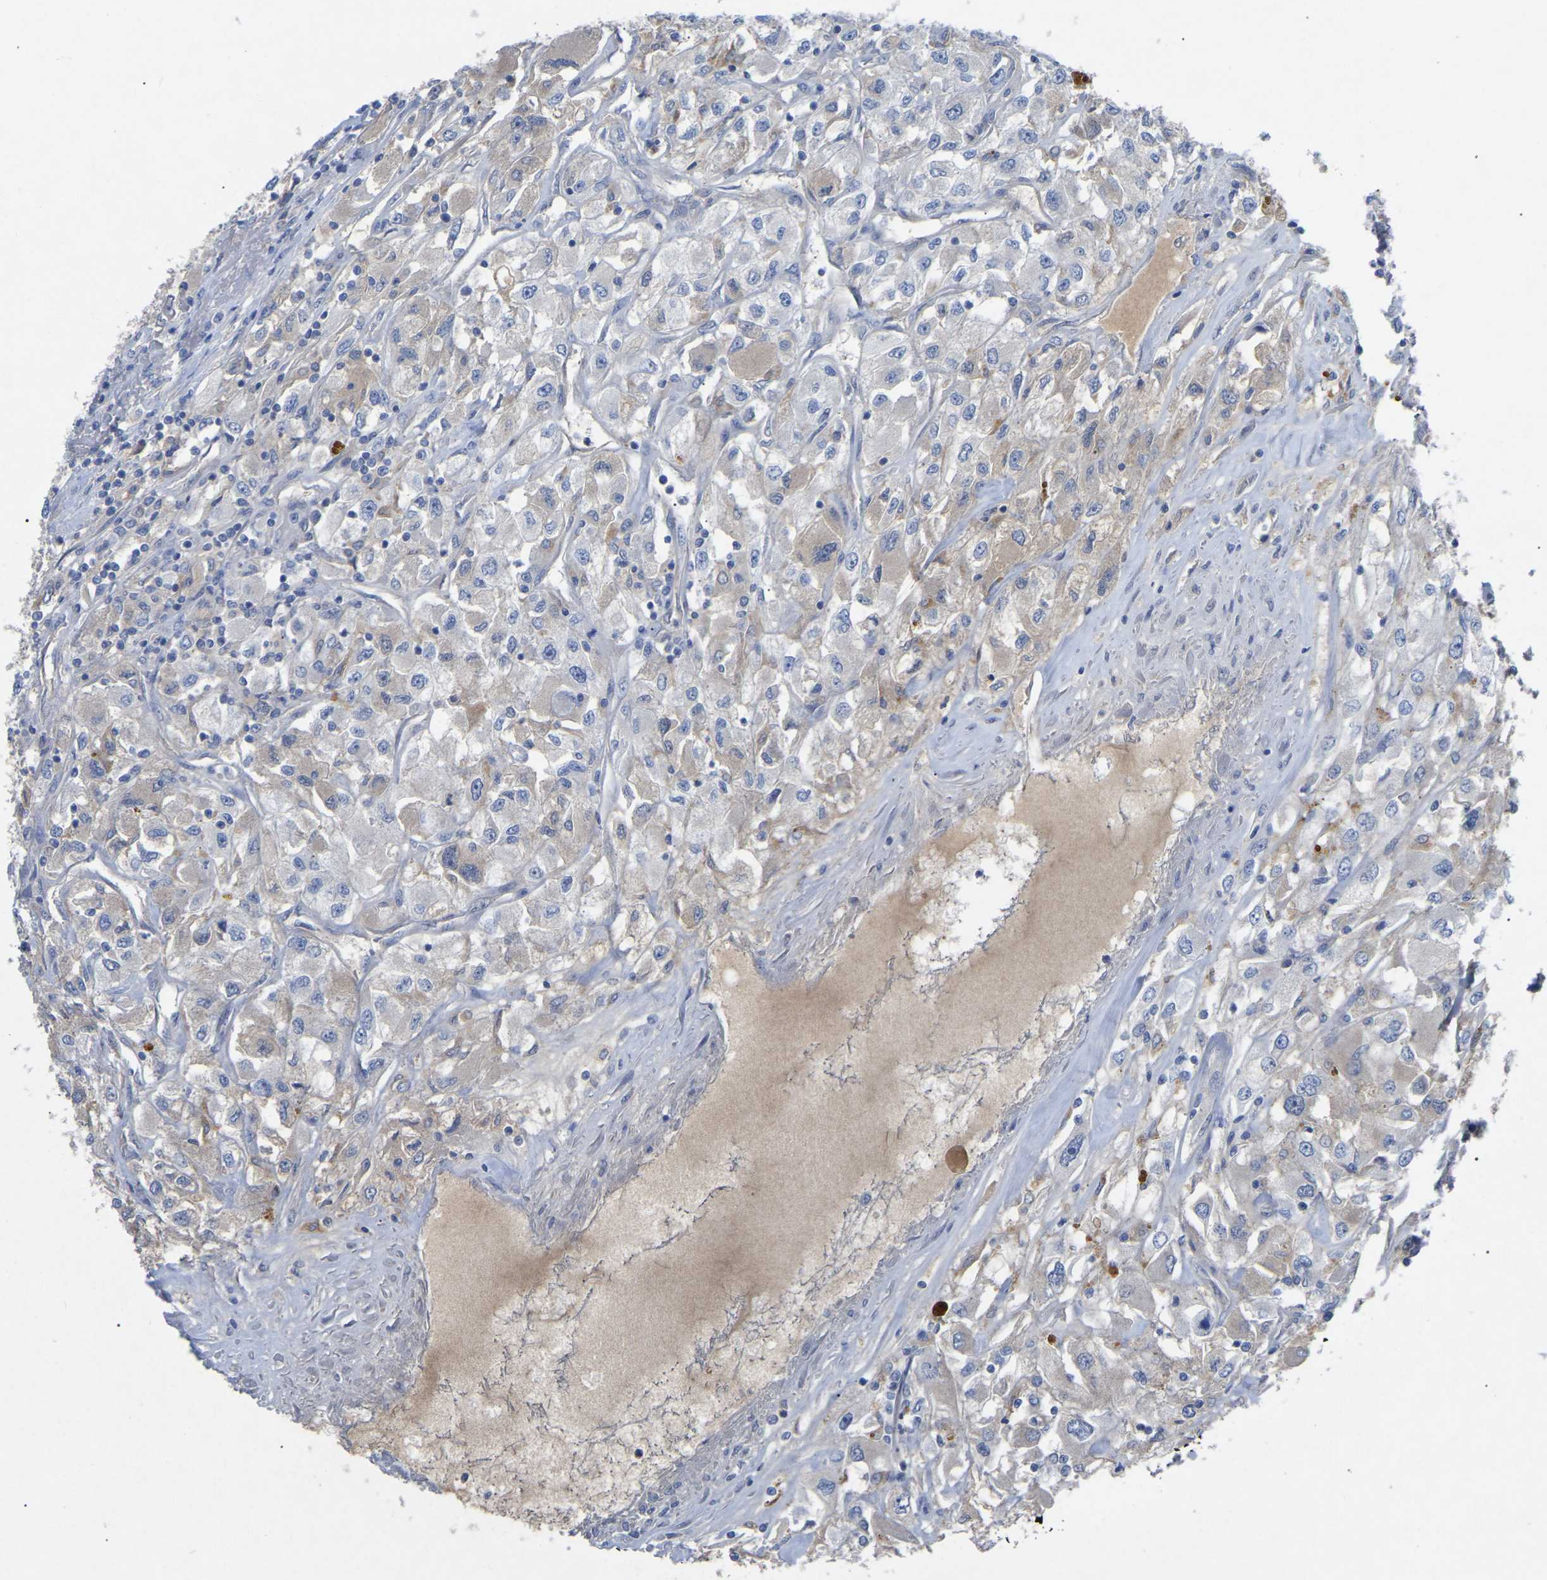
{"staining": {"intensity": "weak", "quantity": "25%-75%", "location": "cytoplasmic/membranous"}, "tissue": "renal cancer", "cell_type": "Tumor cells", "image_type": "cancer", "snomed": [{"axis": "morphology", "description": "Adenocarcinoma, NOS"}, {"axis": "topography", "description": "Kidney"}], "caption": "A high-resolution photomicrograph shows IHC staining of renal cancer (adenocarcinoma), which demonstrates weak cytoplasmic/membranous positivity in approximately 25%-75% of tumor cells.", "gene": "SMPD2", "patient": {"sex": "female", "age": 52}}